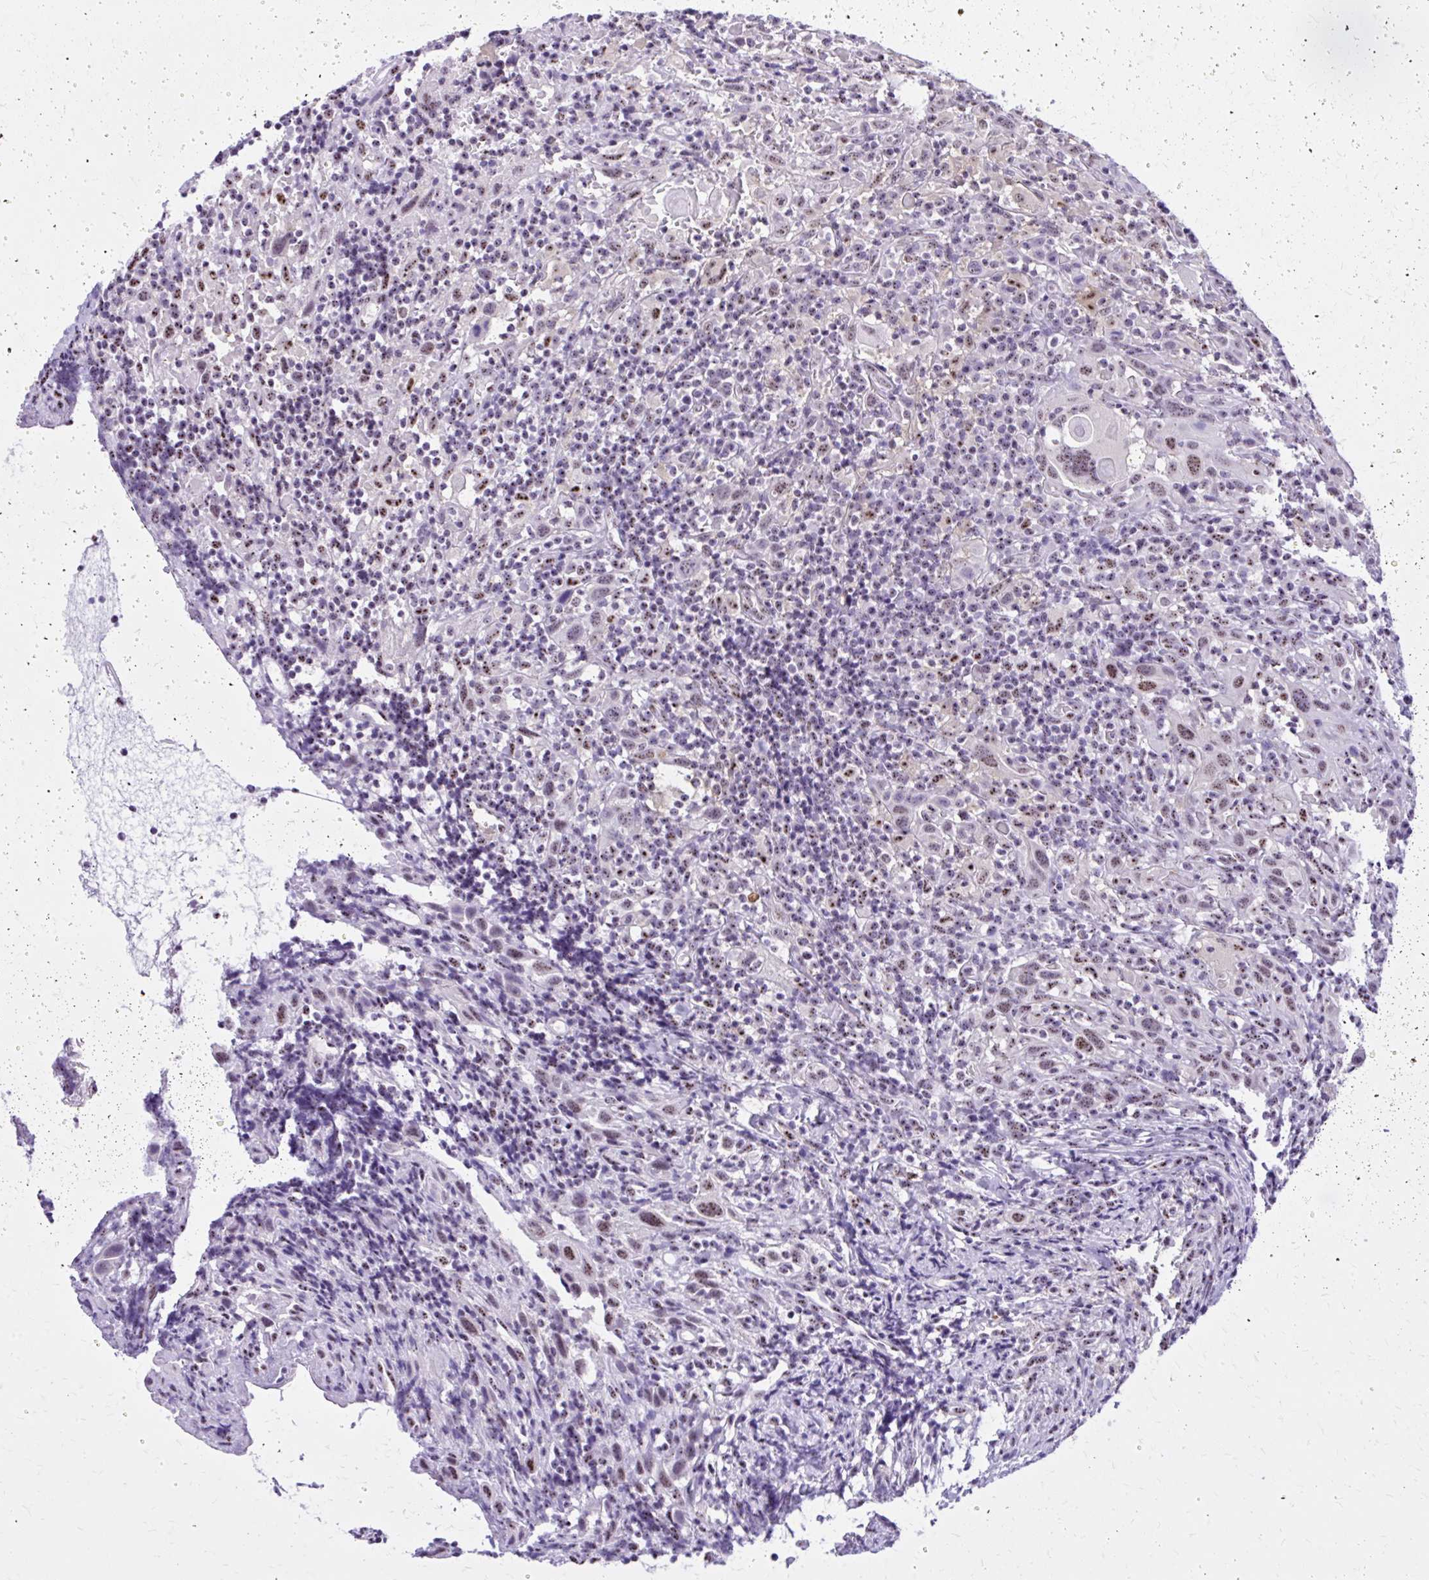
{"staining": {"intensity": "moderate", "quantity": ">75%", "location": "nuclear"}, "tissue": "head and neck cancer", "cell_type": "Tumor cells", "image_type": "cancer", "snomed": [{"axis": "morphology", "description": "Squamous cell carcinoma, NOS"}, {"axis": "topography", "description": "Head-Neck"}], "caption": "Human head and neck cancer stained for a protein (brown) reveals moderate nuclear positive staining in about >75% of tumor cells.", "gene": "RASL11B", "patient": {"sex": "female", "age": 95}}